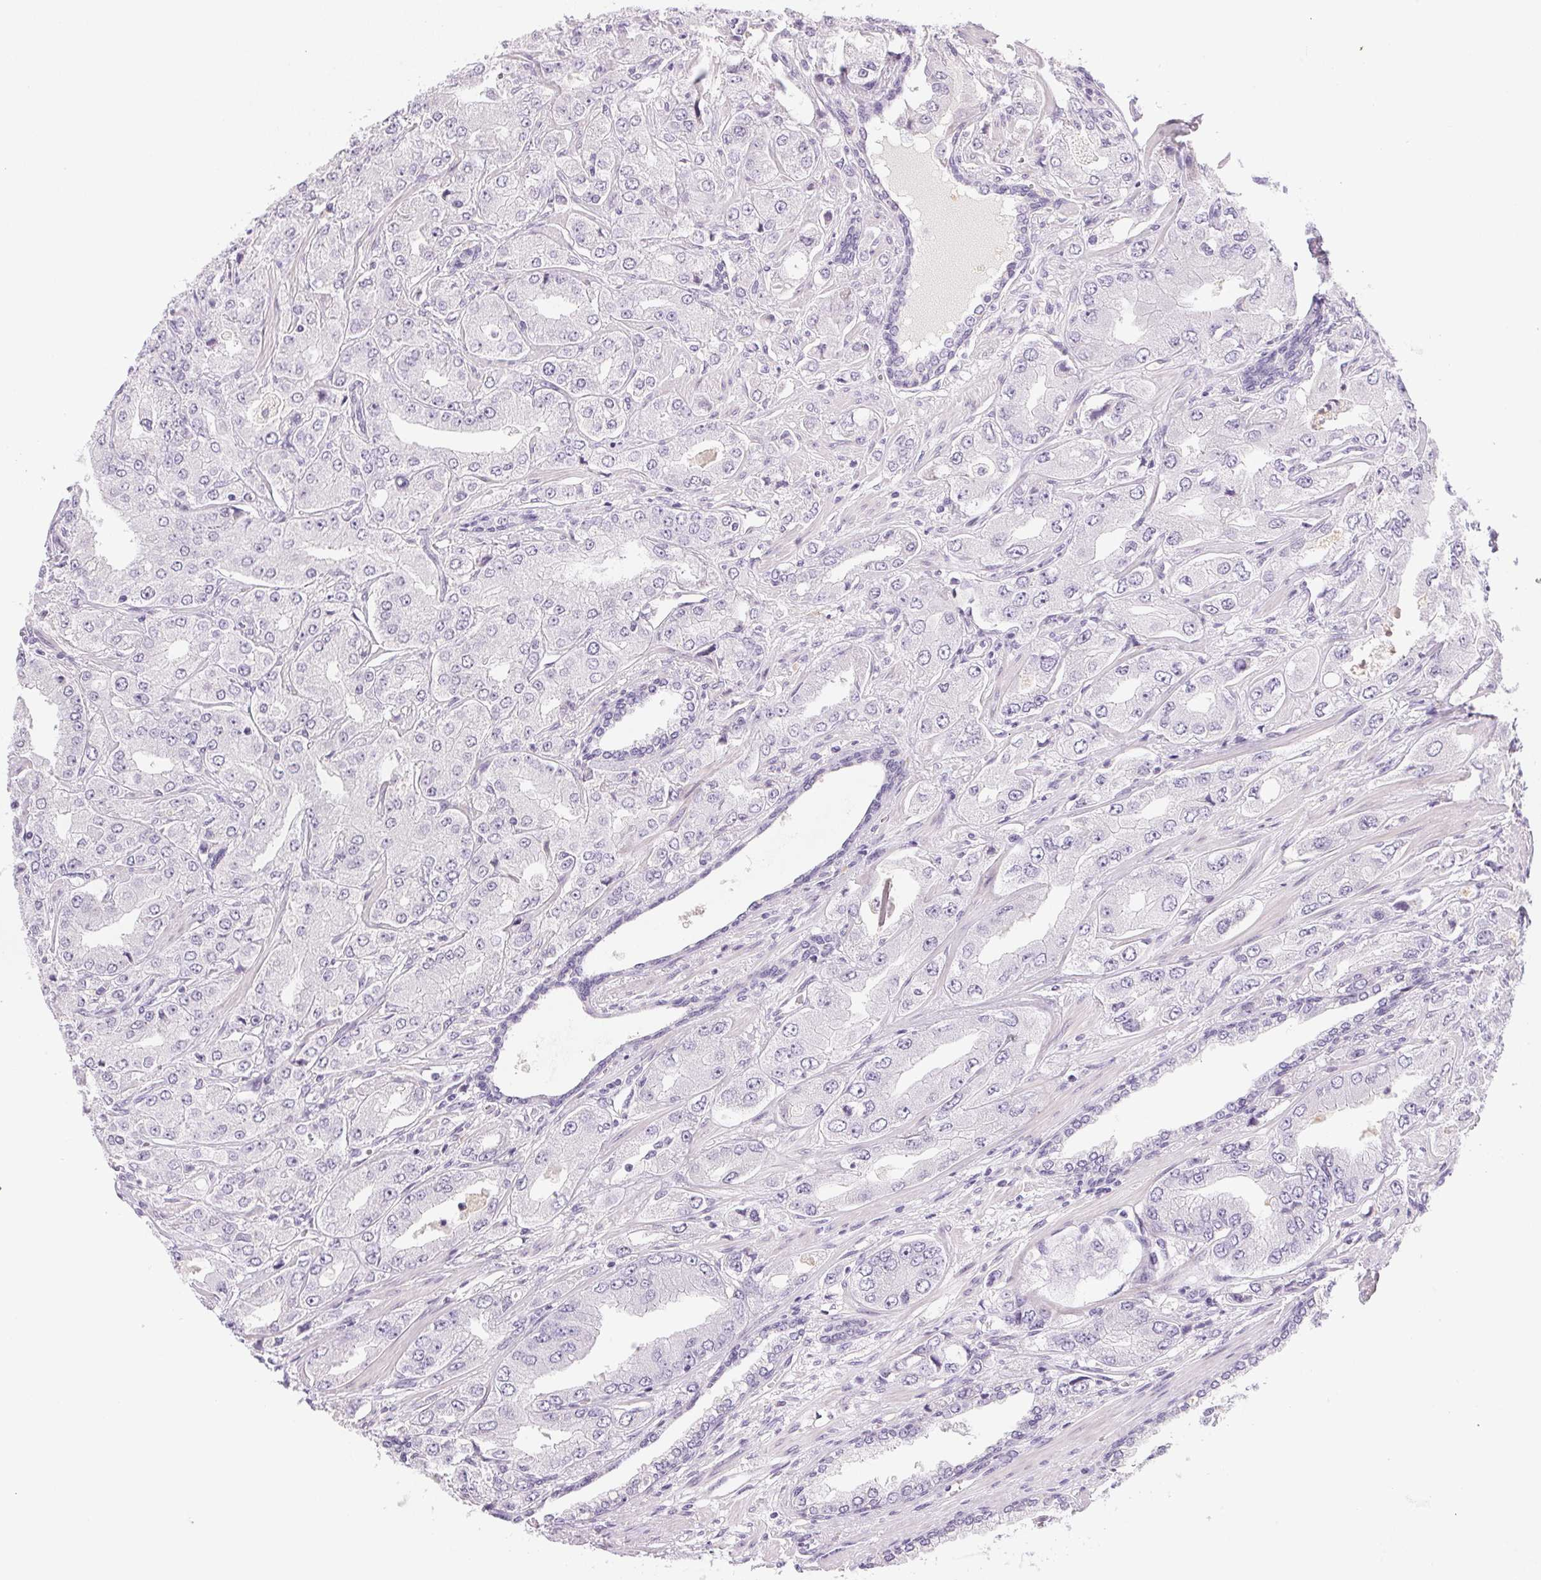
{"staining": {"intensity": "negative", "quantity": "none", "location": "none"}, "tissue": "prostate cancer", "cell_type": "Tumor cells", "image_type": "cancer", "snomed": [{"axis": "morphology", "description": "Adenocarcinoma, Low grade"}, {"axis": "topography", "description": "Prostate"}], "caption": "This is an immunohistochemistry (IHC) histopathology image of human prostate adenocarcinoma (low-grade). There is no staining in tumor cells.", "gene": "GSDMC", "patient": {"sex": "male", "age": 60}}